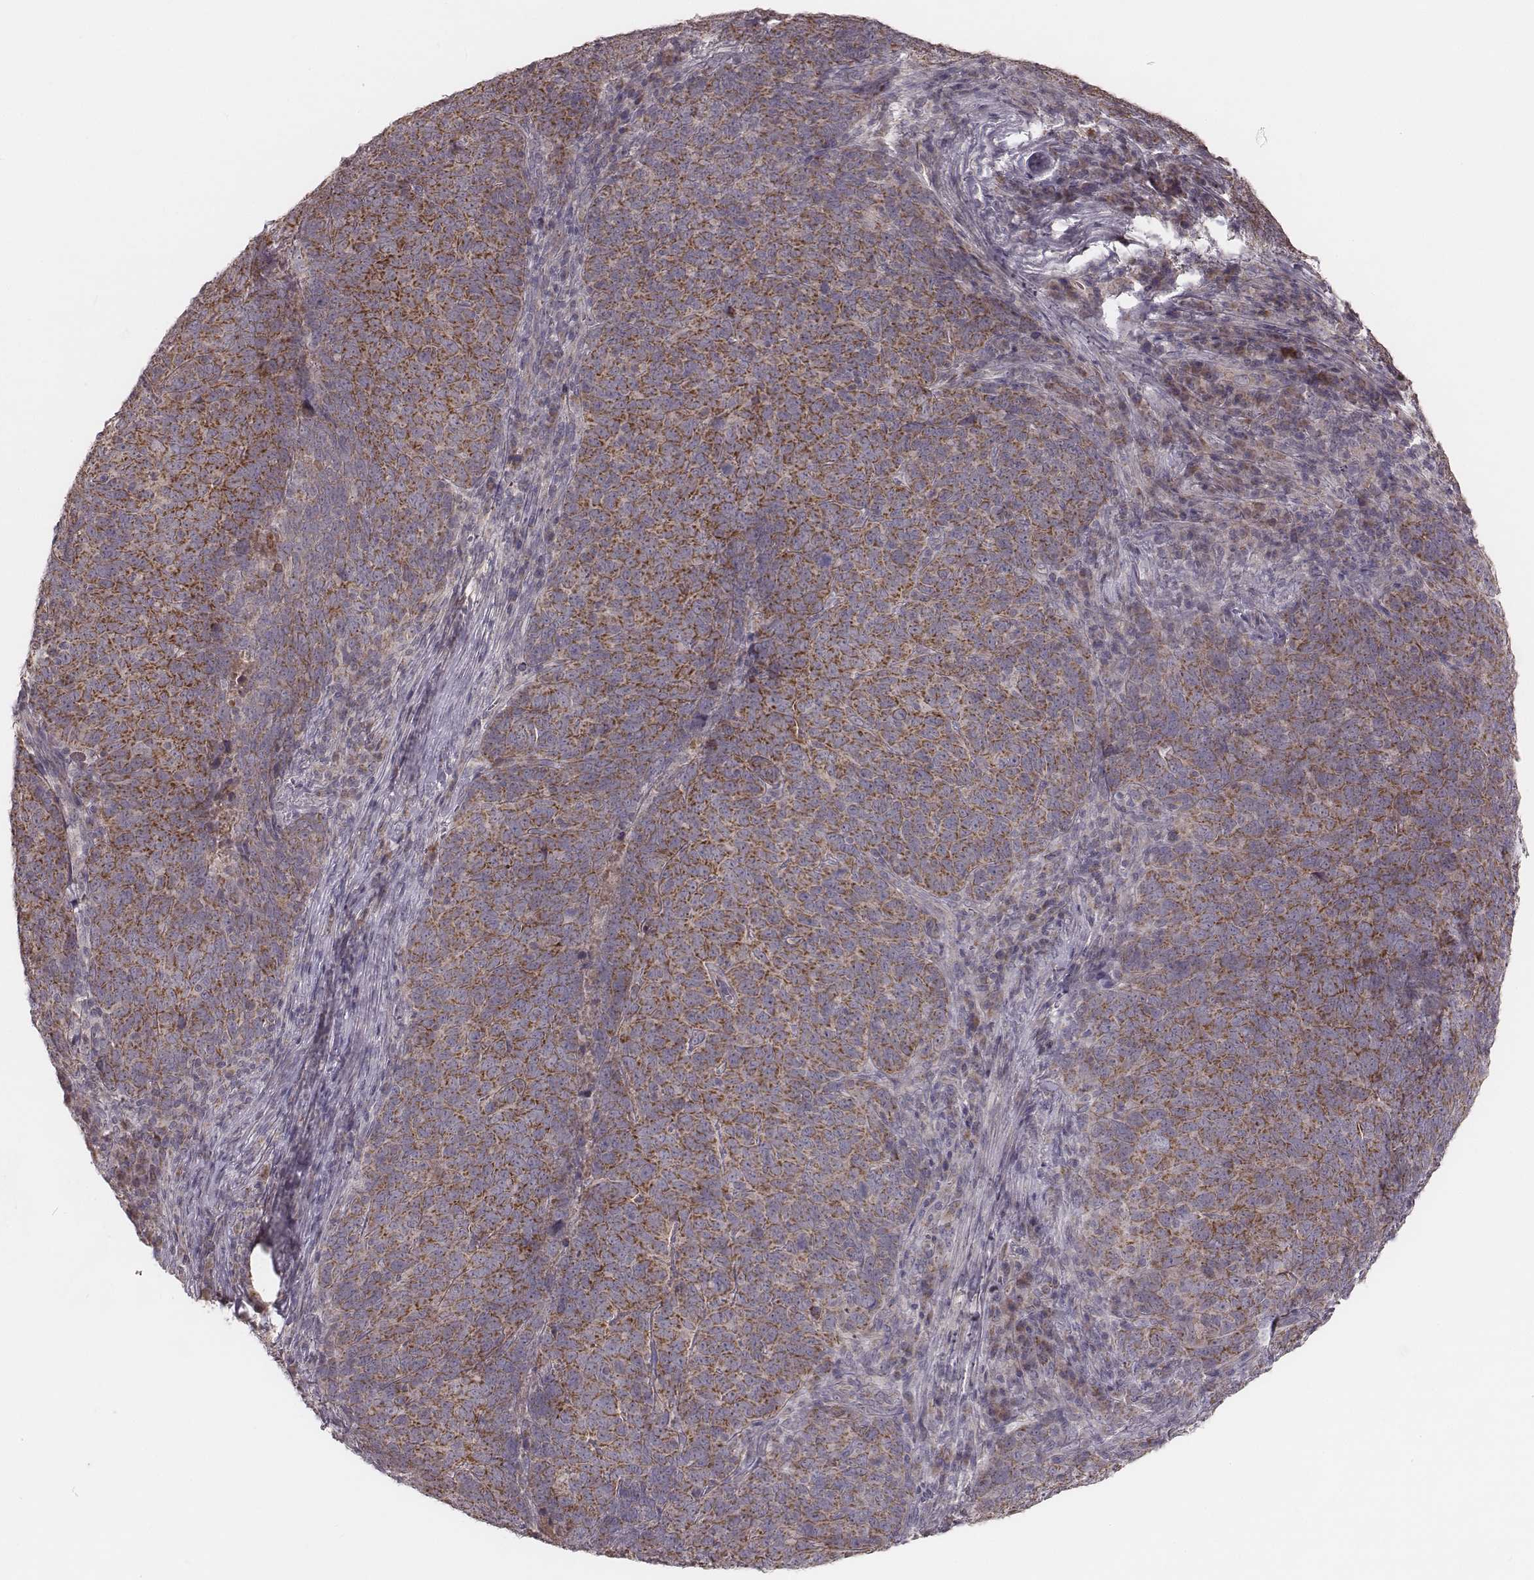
{"staining": {"intensity": "moderate", "quantity": ">75%", "location": "cytoplasmic/membranous"}, "tissue": "skin cancer", "cell_type": "Tumor cells", "image_type": "cancer", "snomed": [{"axis": "morphology", "description": "Squamous cell carcinoma, NOS"}, {"axis": "topography", "description": "Skin"}, {"axis": "topography", "description": "Anal"}], "caption": "IHC (DAB (3,3'-diaminobenzidine)) staining of human squamous cell carcinoma (skin) shows moderate cytoplasmic/membranous protein staining in about >75% of tumor cells.", "gene": "MRPS27", "patient": {"sex": "female", "age": 51}}